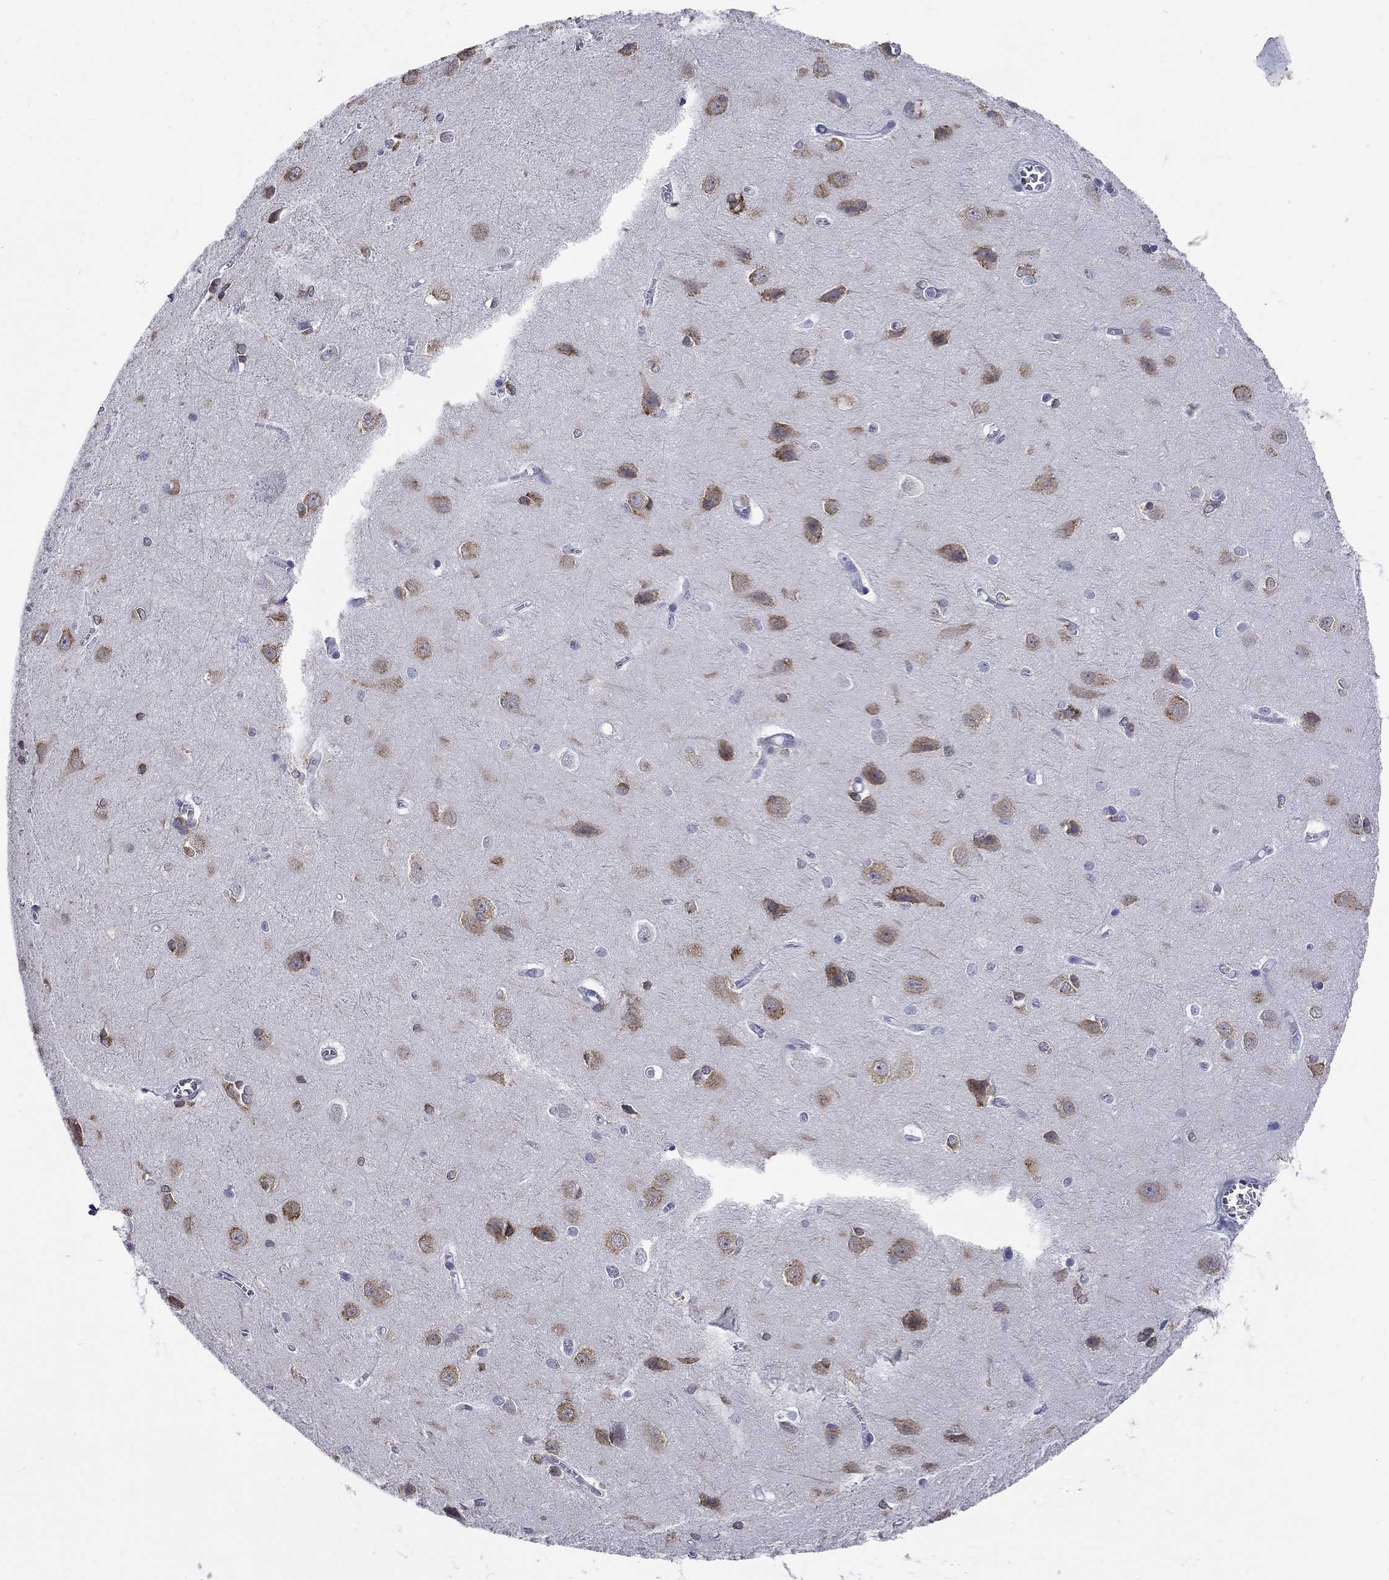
{"staining": {"intensity": "negative", "quantity": "none", "location": "none"}, "tissue": "cerebral cortex", "cell_type": "Endothelial cells", "image_type": "normal", "snomed": [{"axis": "morphology", "description": "Normal tissue, NOS"}, {"axis": "topography", "description": "Cerebral cortex"}], "caption": "A high-resolution histopathology image shows IHC staining of normal cerebral cortex, which demonstrates no significant positivity in endothelial cells.", "gene": "ECEL1", "patient": {"sex": "male", "age": 37}}